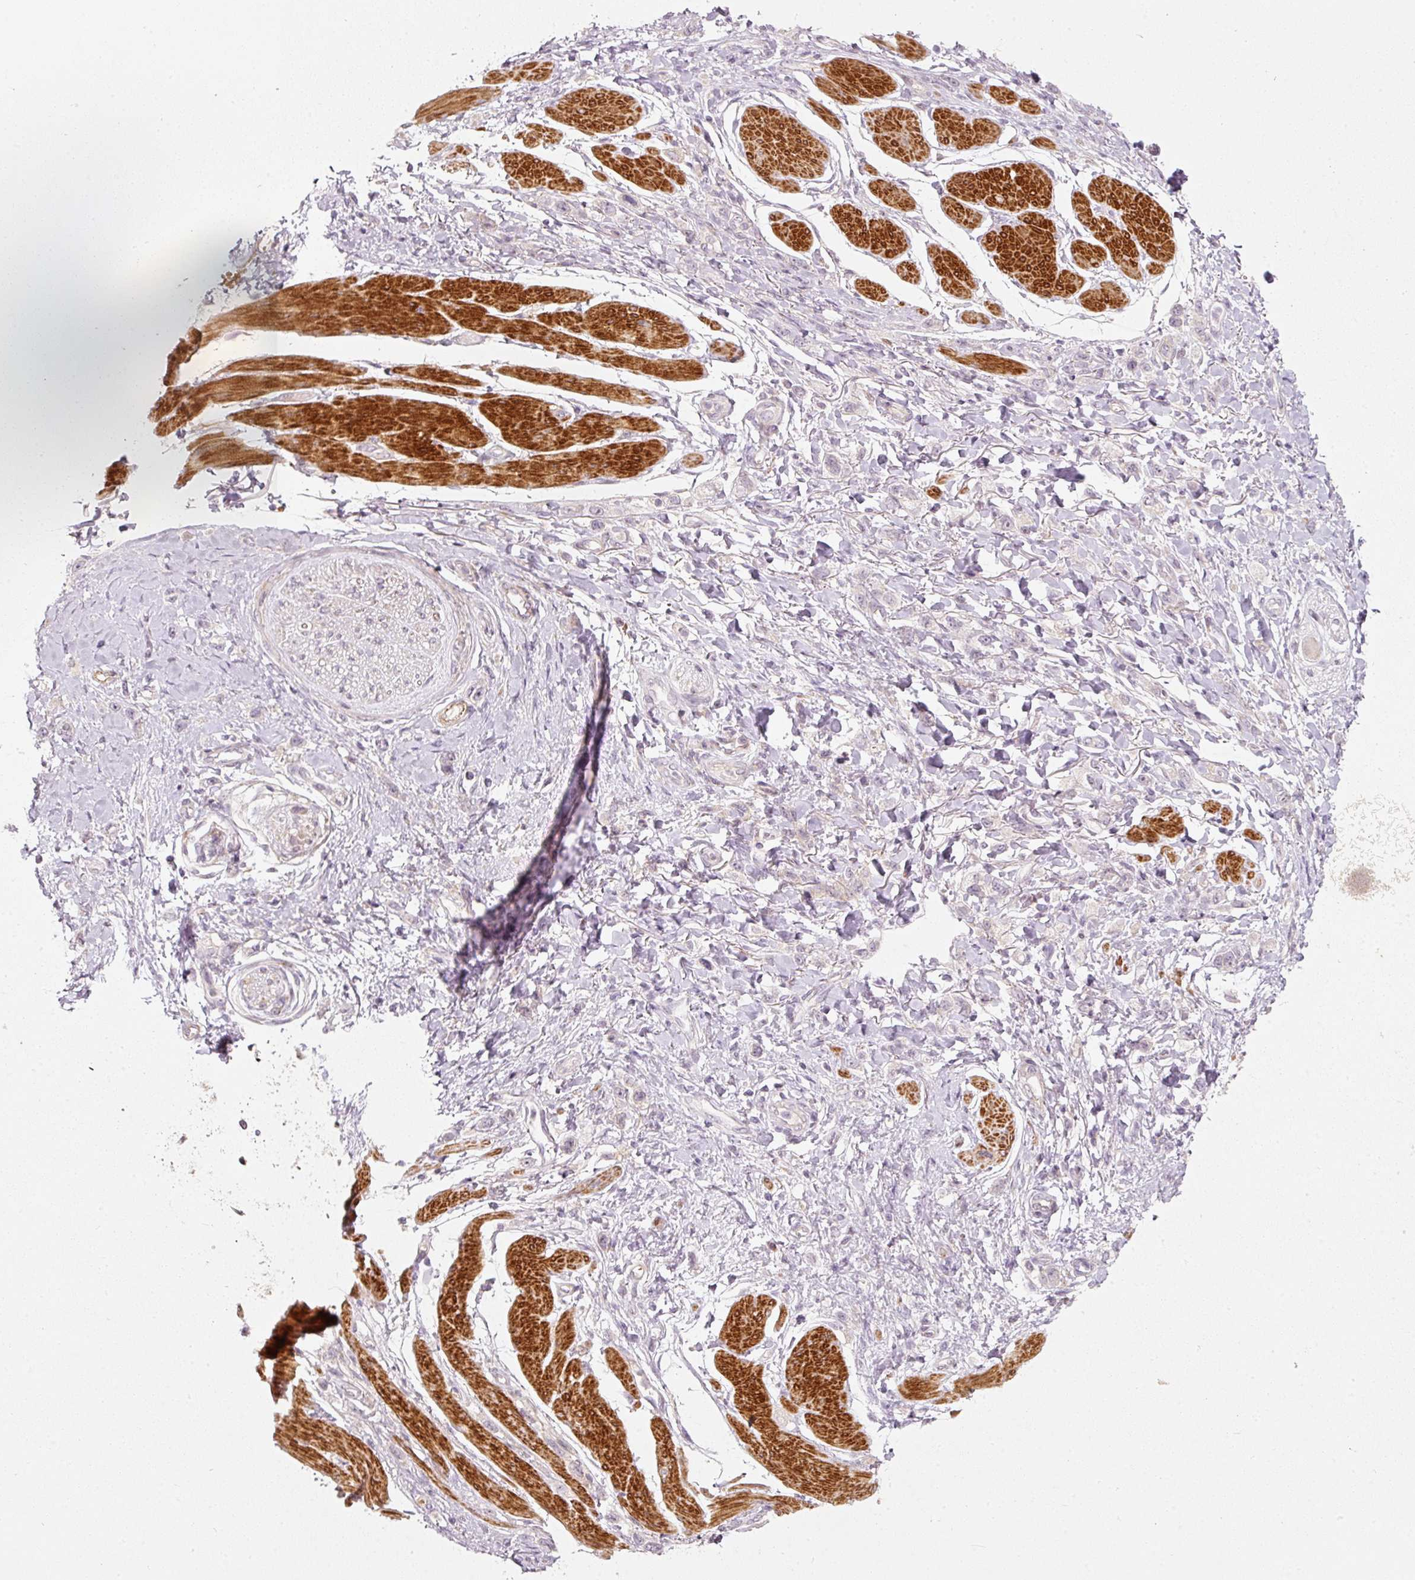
{"staining": {"intensity": "negative", "quantity": "none", "location": "none"}, "tissue": "stomach cancer", "cell_type": "Tumor cells", "image_type": "cancer", "snomed": [{"axis": "morphology", "description": "Adenocarcinoma, NOS"}, {"axis": "topography", "description": "Stomach"}], "caption": "High power microscopy image of an IHC micrograph of adenocarcinoma (stomach), revealing no significant expression in tumor cells.", "gene": "KCNQ1", "patient": {"sex": "female", "age": 65}}